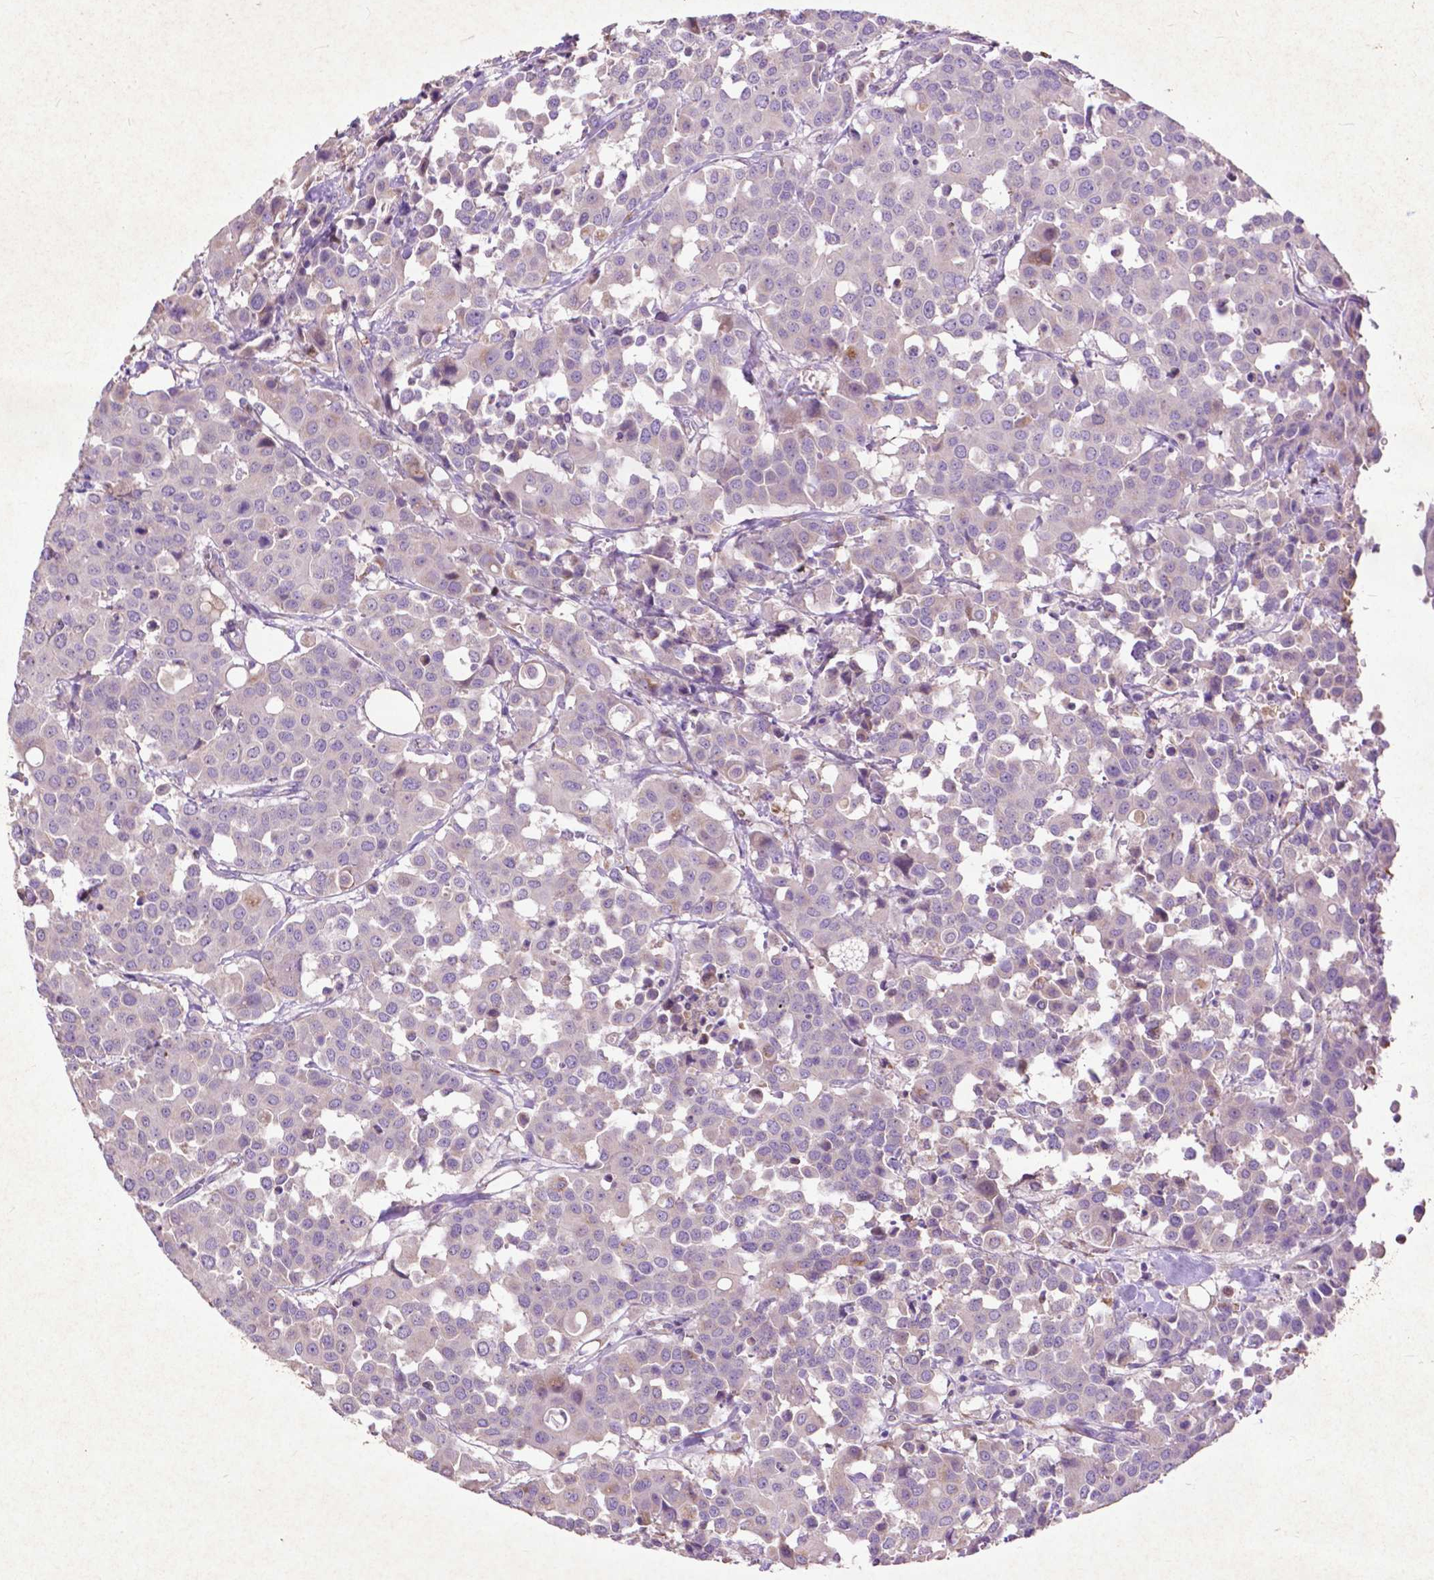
{"staining": {"intensity": "negative", "quantity": "none", "location": "none"}, "tissue": "carcinoid", "cell_type": "Tumor cells", "image_type": "cancer", "snomed": [{"axis": "morphology", "description": "Carcinoid, malignant, NOS"}, {"axis": "topography", "description": "Colon"}], "caption": "IHC of human carcinoid reveals no positivity in tumor cells.", "gene": "THEGL", "patient": {"sex": "male", "age": 81}}